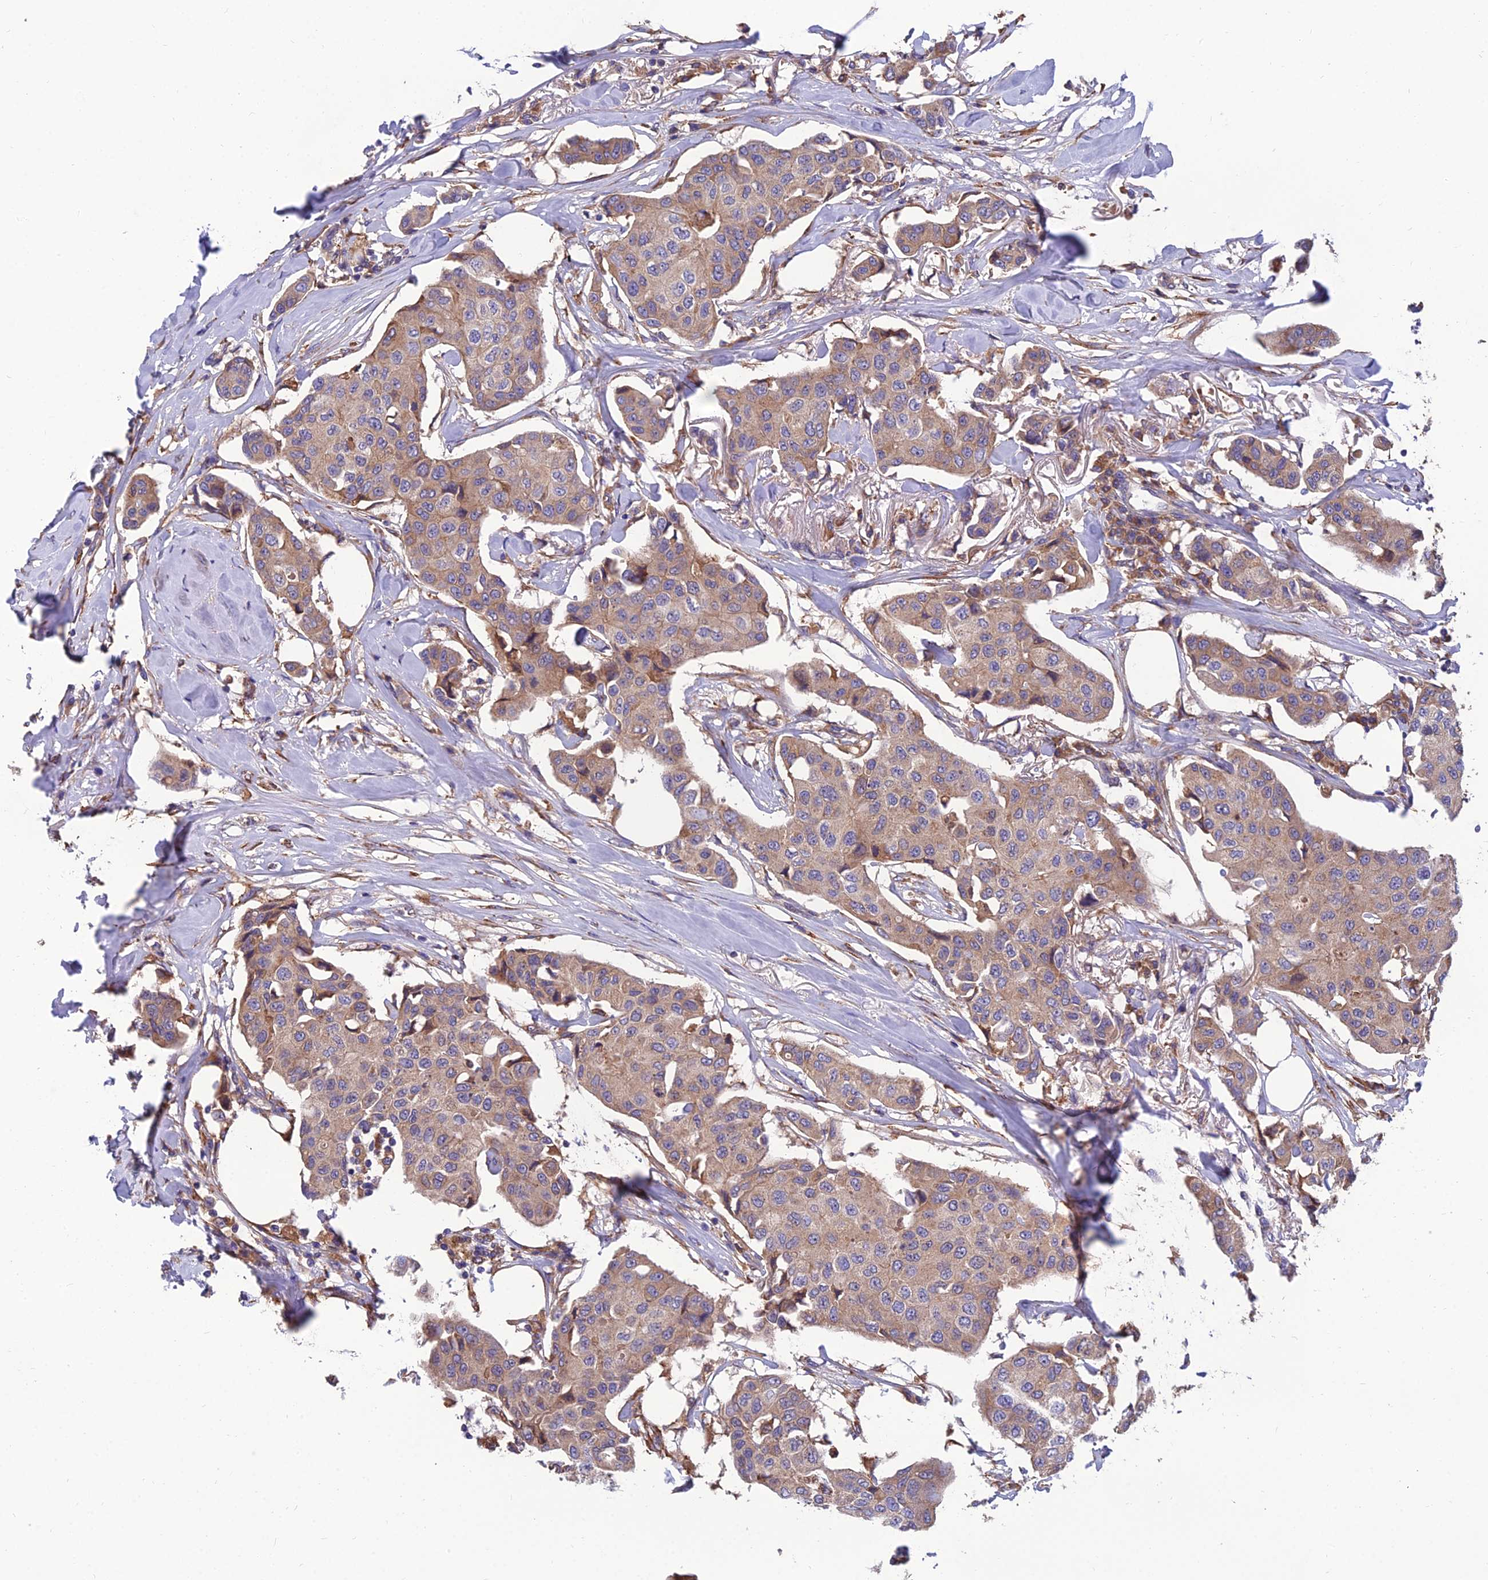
{"staining": {"intensity": "weak", "quantity": "25%-75%", "location": "cytoplasmic/membranous"}, "tissue": "breast cancer", "cell_type": "Tumor cells", "image_type": "cancer", "snomed": [{"axis": "morphology", "description": "Duct carcinoma"}, {"axis": "topography", "description": "Breast"}], "caption": "Immunohistochemical staining of intraductal carcinoma (breast) displays weak cytoplasmic/membranous protein staining in about 25%-75% of tumor cells. Using DAB (3,3'-diaminobenzidine) (brown) and hematoxylin (blue) stains, captured at high magnification using brightfield microscopy.", "gene": "UMAD1", "patient": {"sex": "female", "age": 80}}